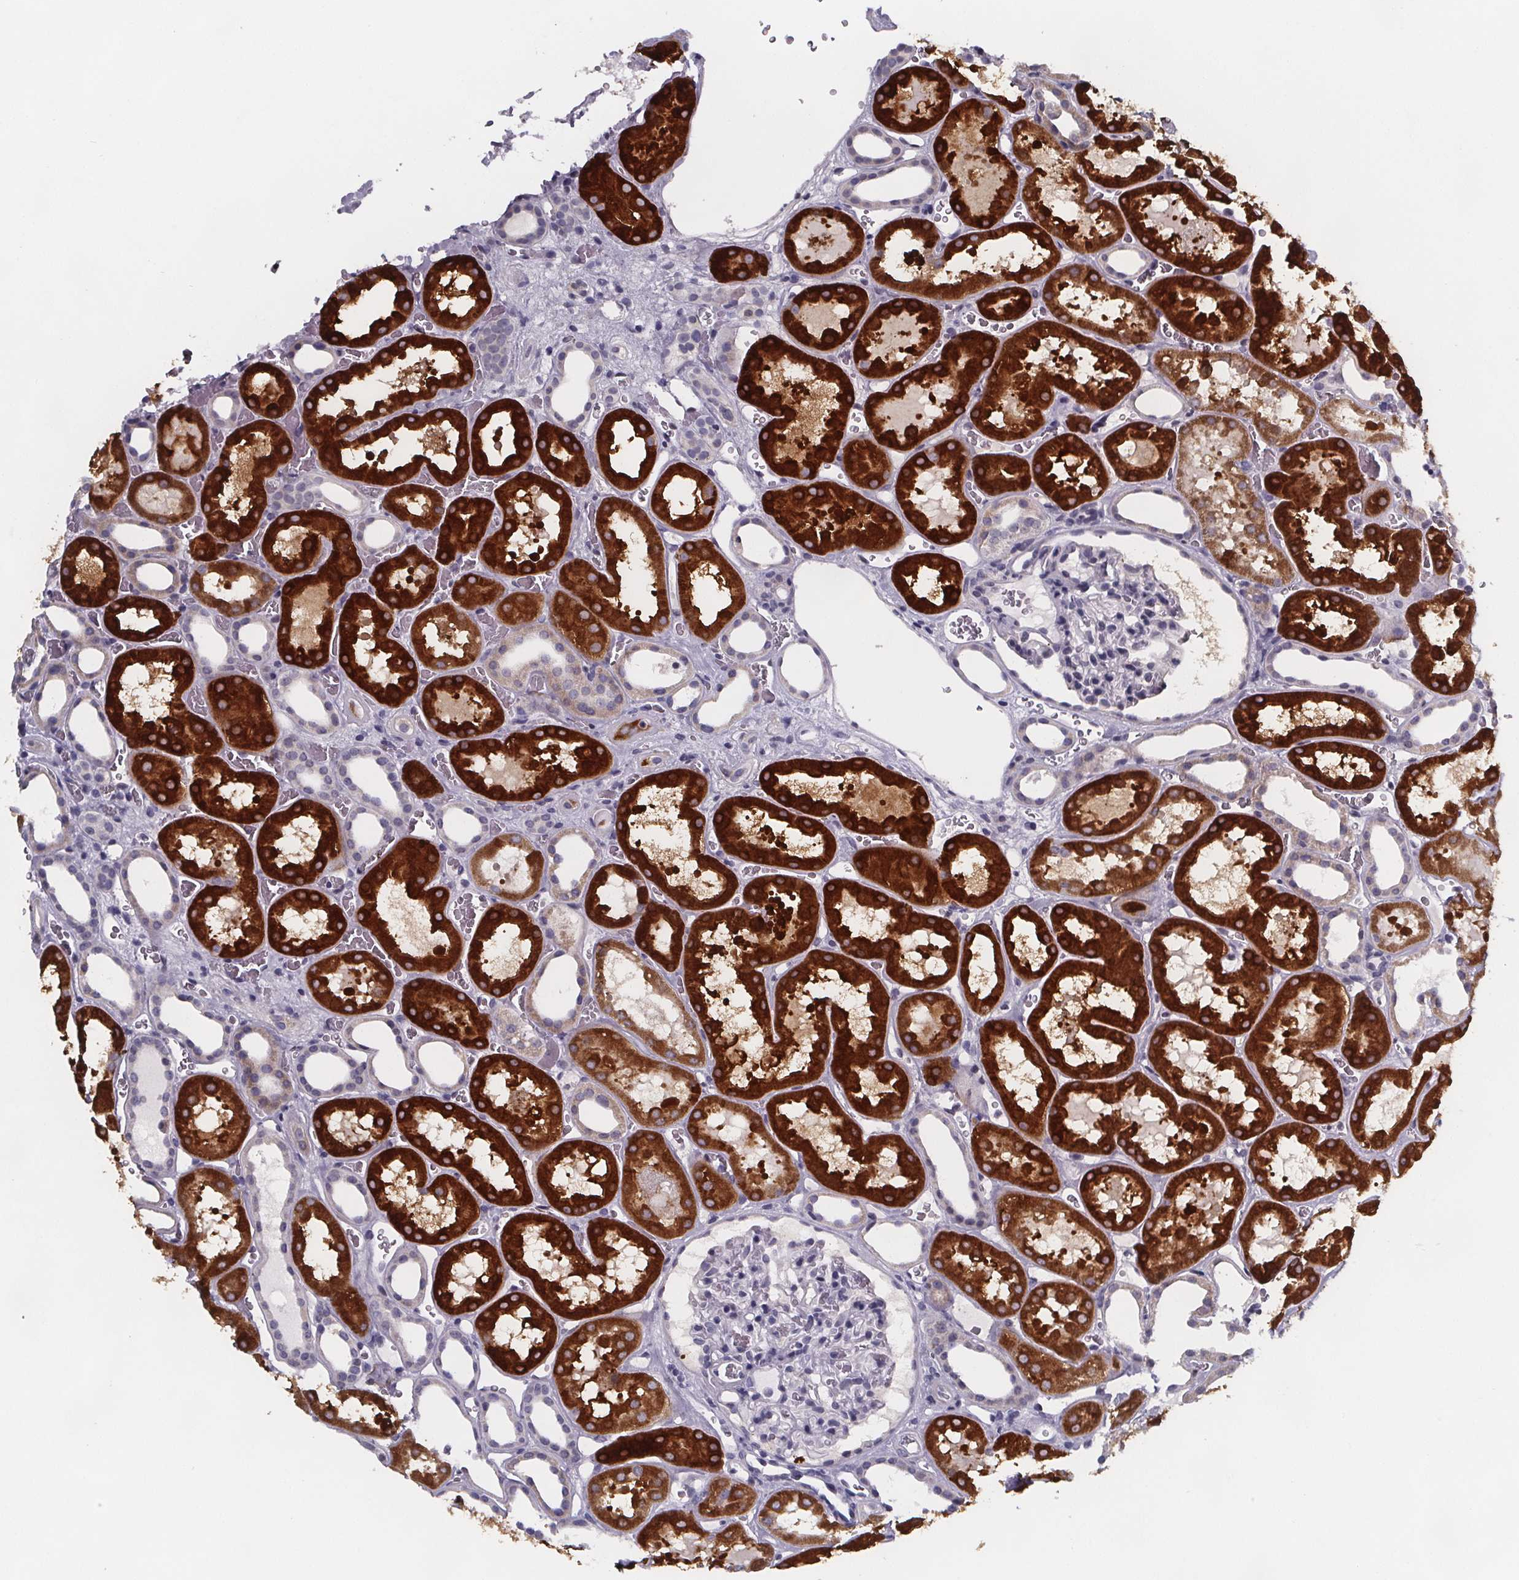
{"staining": {"intensity": "negative", "quantity": "none", "location": "none"}, "tissue": "kidney", "cell_type": "Cells in glomeruli", "image_type": "normal", "snomed": [{"axis": "morphology", "description": "Normal tissue, NOS"}, {"axis": "topography", "description": "Kidney"}], "caption": "DAB immunohistochemical staining of benign kidney displays no significant staining in cells in glomeruli. The staining was performed using DAB to visualize the protein expression in brown, while the nuclei were stained in blue with hematoxylin (Magnification: 20x).", "gene": "PAH", "patient": {"sex": "female", "age": 41}}